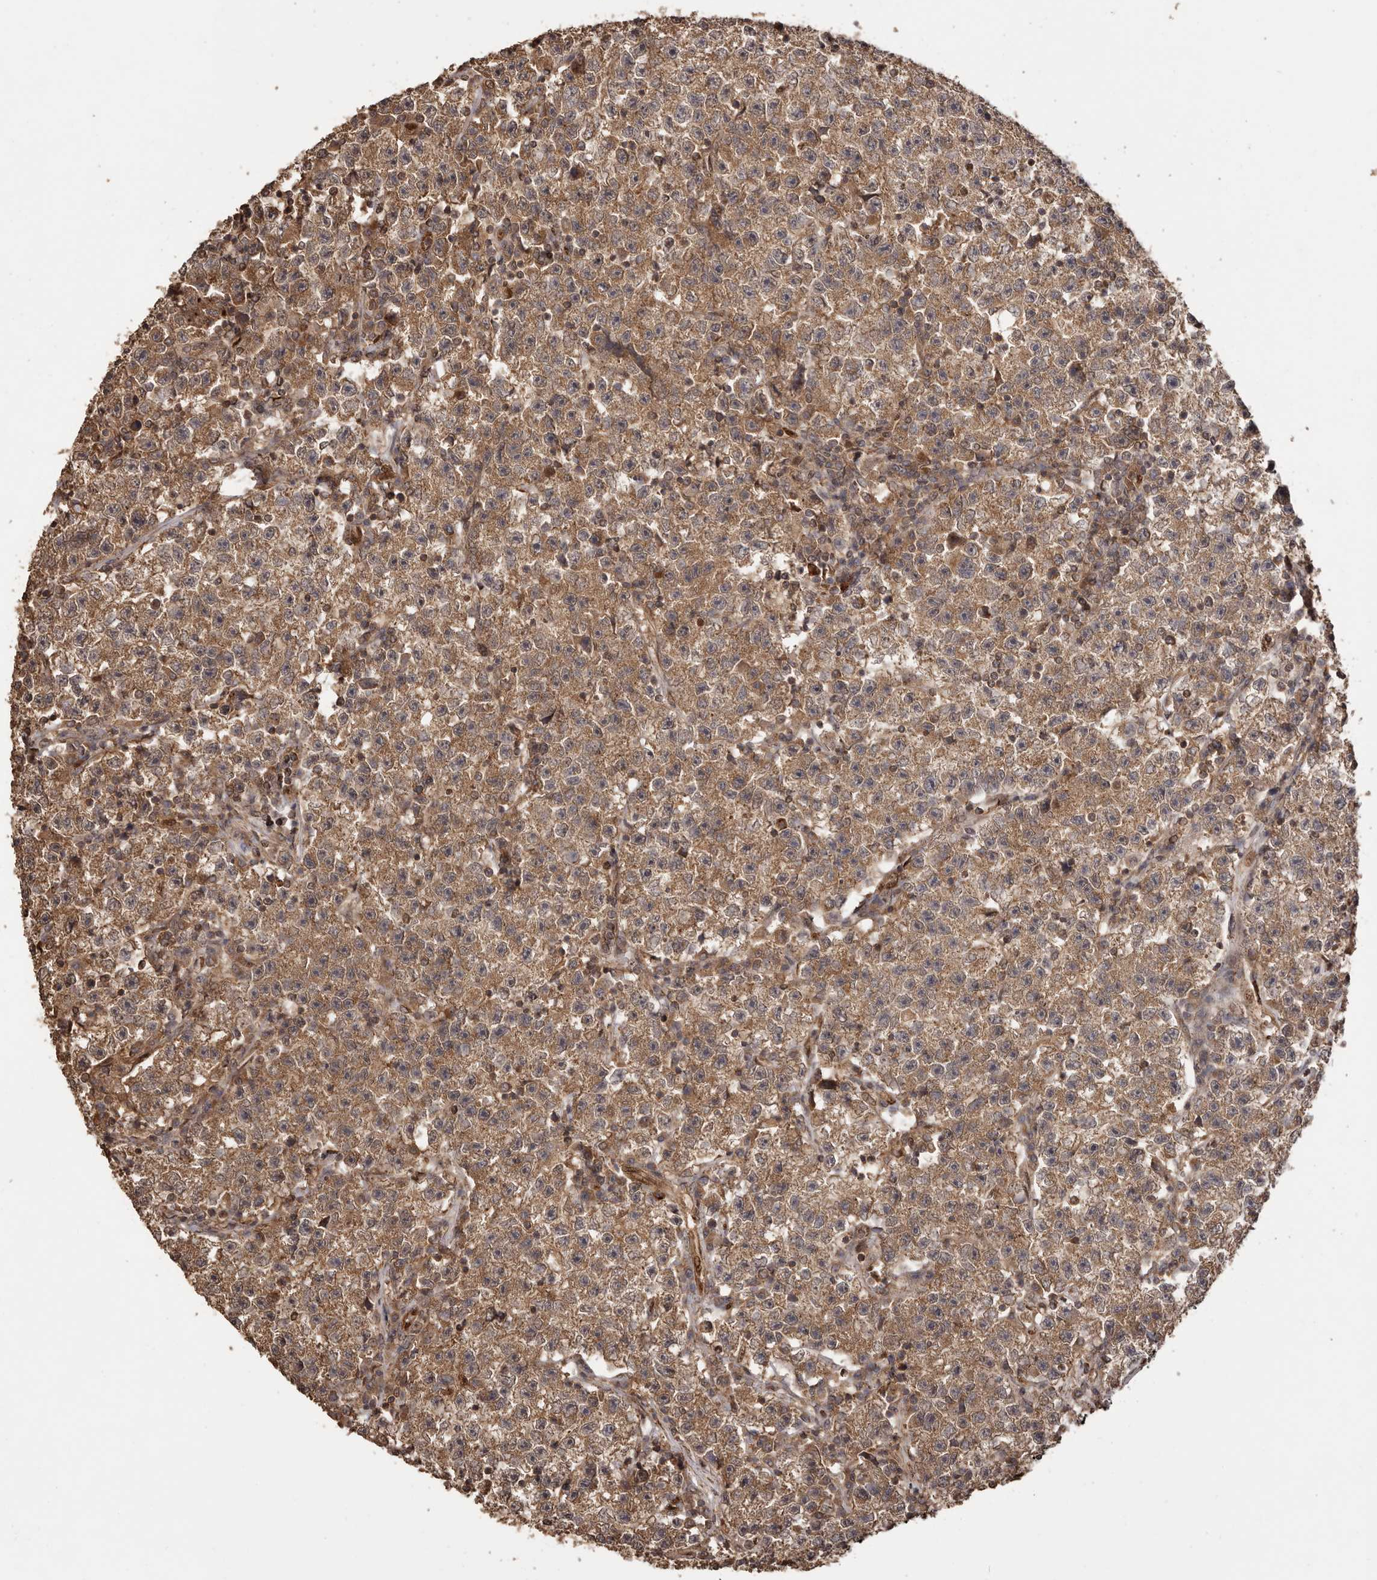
{"staining": {"intensity": "moderate", "quantity": ">75%", "location": "cytoplasmic/membranous"}, "tissue": "testis cancer", "cell_type": "Tumor cells", "image_type": "cancer", "snomed": [{"axis": "morphology", "description": "Seminoma, NOS"}, {"axis": "topography", "description": "Testis"}], "caption": "A medium amount of moderate cytoplasmic/membranous positivity is present in approximately >75% of tumor cells in testis cancer tissue. Immunohistochemistry (ihc) stains the protein of interest in brown and the nuclei are stained blue.", "gene": "UBR2", "patient": {"sex": "male", "age": 22}}